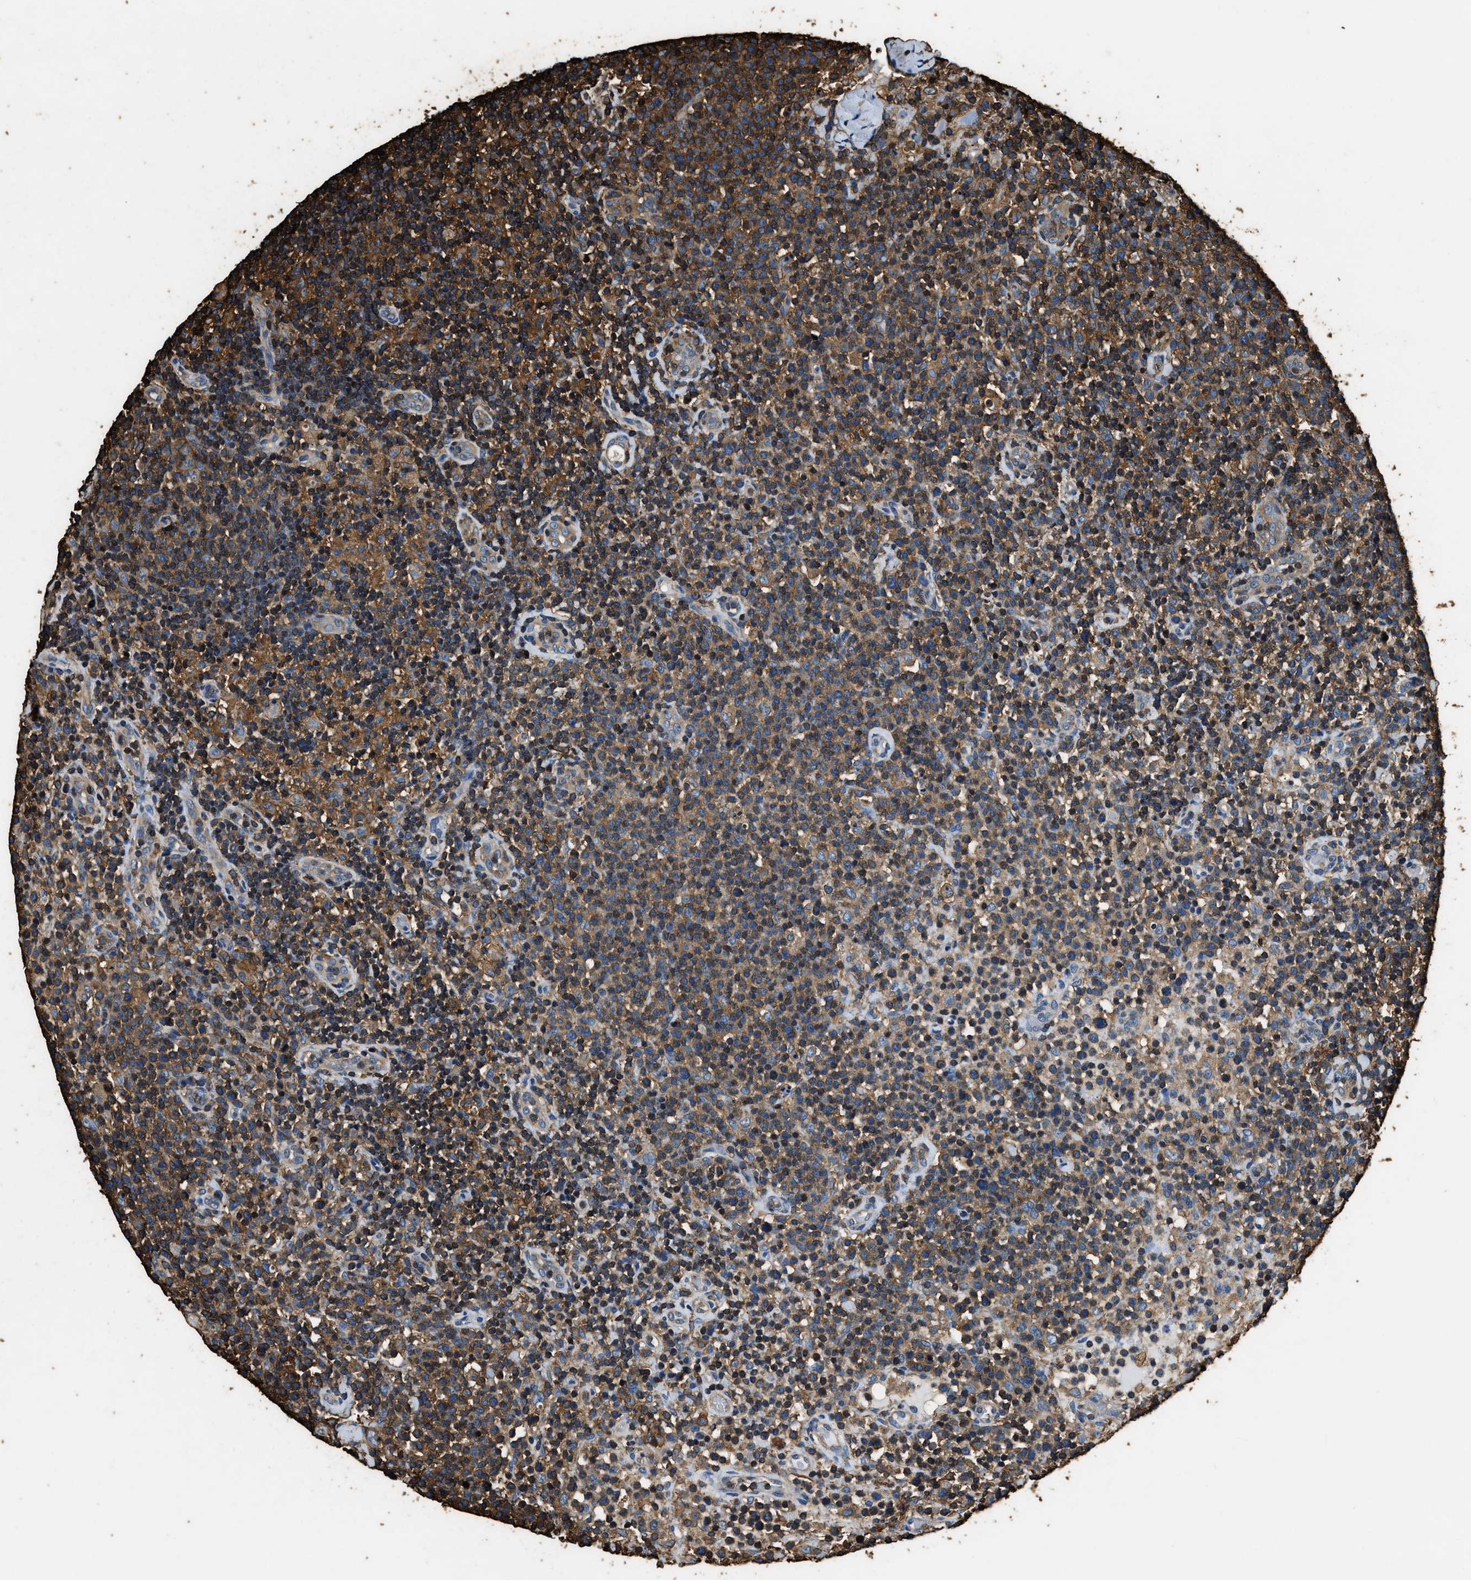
{"staining": {"intensity": "moderate", "quantity": ">75%", "location": "cytoplasmic/membranous"}, "tissue": "lymphoma", "cell_type": "Tumor cells", "image_type": "cancer", "snomed": [{"axis": "morphology", "description": "Malignant lymphoma, non-Hodgkin's type, High grade"}, {"axis": "topography", "description": "Lymph node"}], "caption": "The immunohistochemical stain shows moderate cytoplasmic/membranous positivity in tumor cells of malignant lymphoma, non-Hodgkin's type (high-grade) tissue.", "gene": "ACCS", "patient": {"sex": "male", "age": 61}}